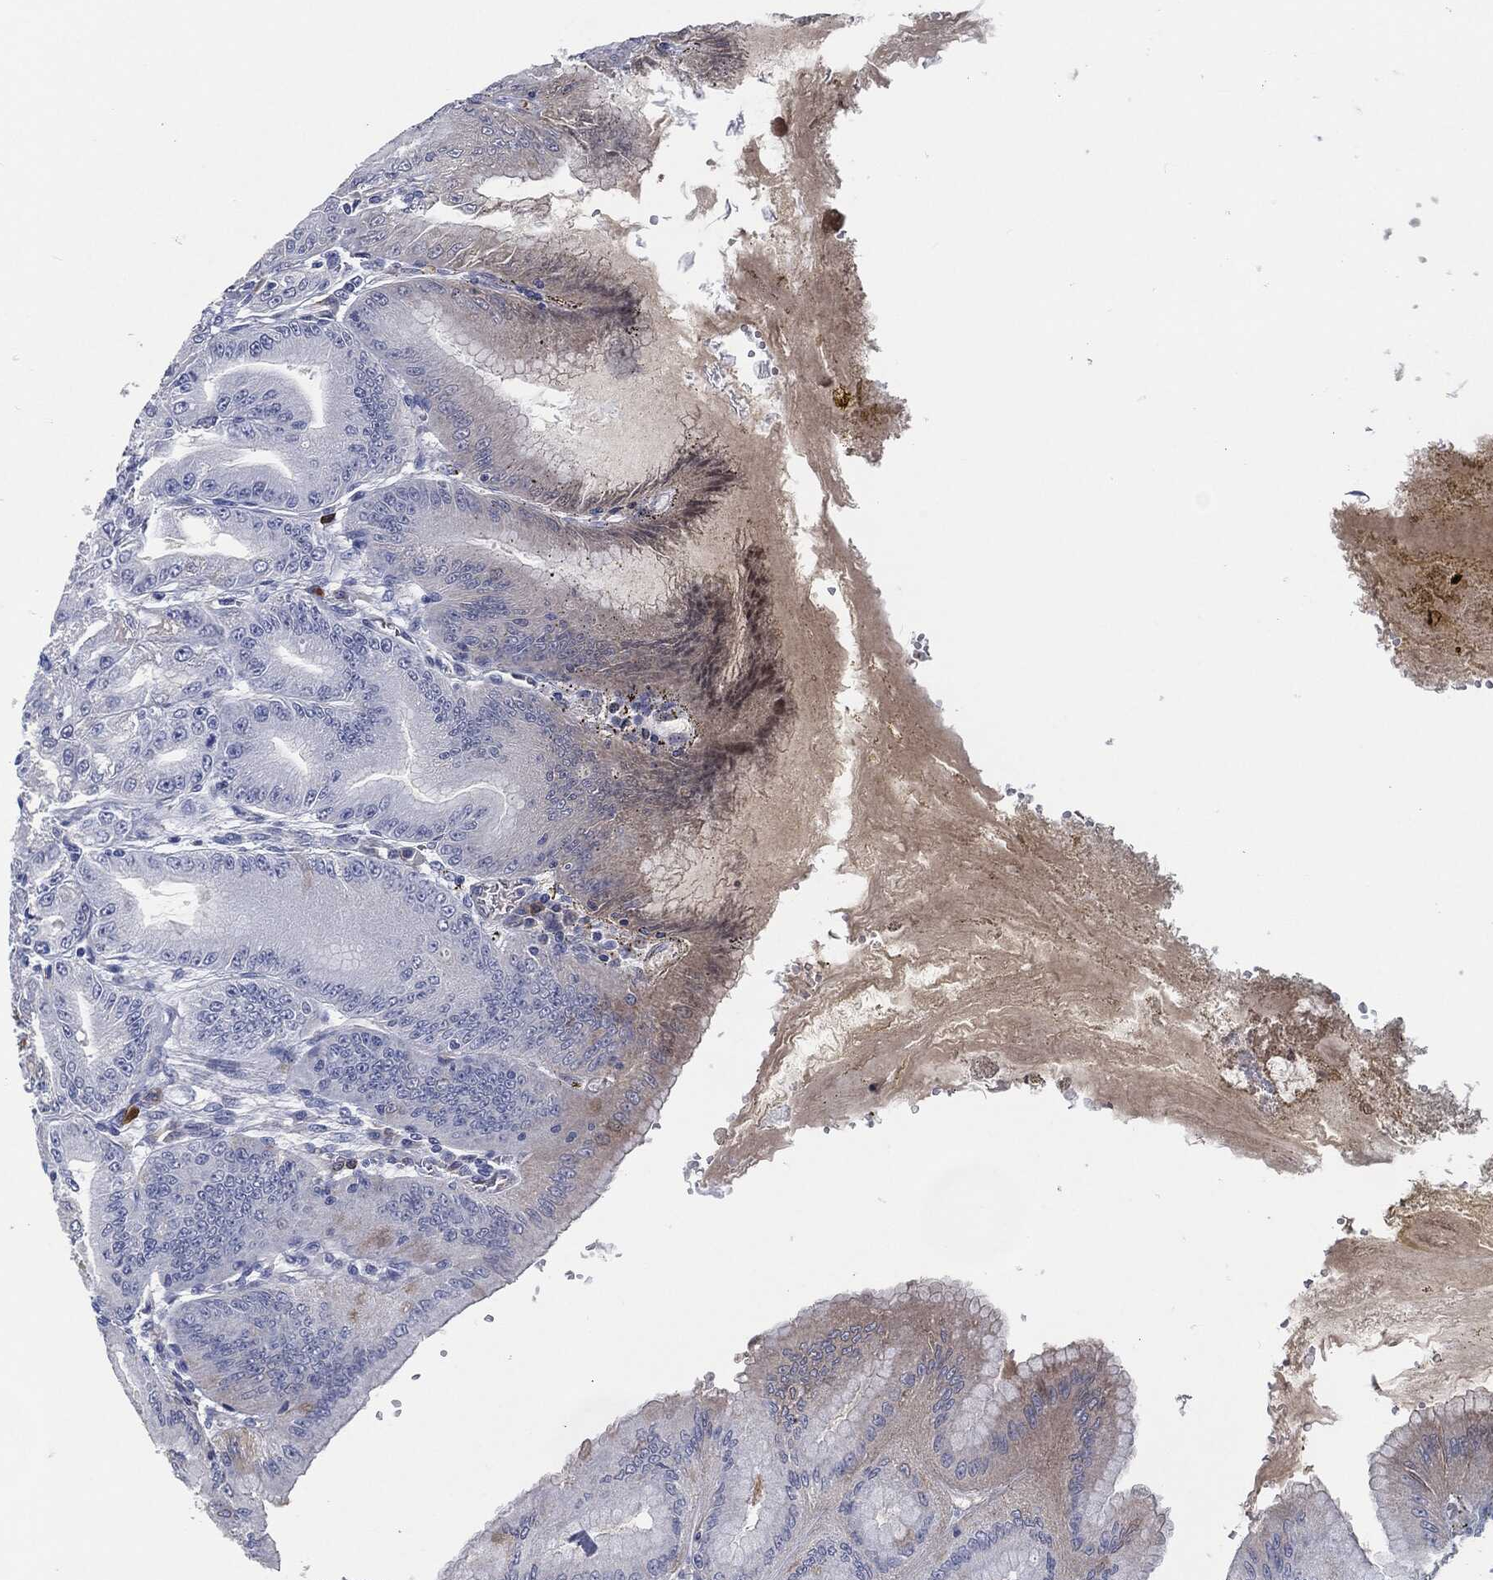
{"staining": {"intensity": "negative", "quantity": "none", "location": "none"}, "tissue": "stomach", "cell_type": "Glandular cells", "image_type": "normal", "snomed": [{"axis": "morphology", "description": "Normal tissue, NOS"}, {"axis": "topography", "description": "Stomach"}], "caption": "The photomicrograph exhibits no staining of glandular cells in unremarkable stomach.", "gene": "CD27", "patient": {"sex": "male", "age": 71}}